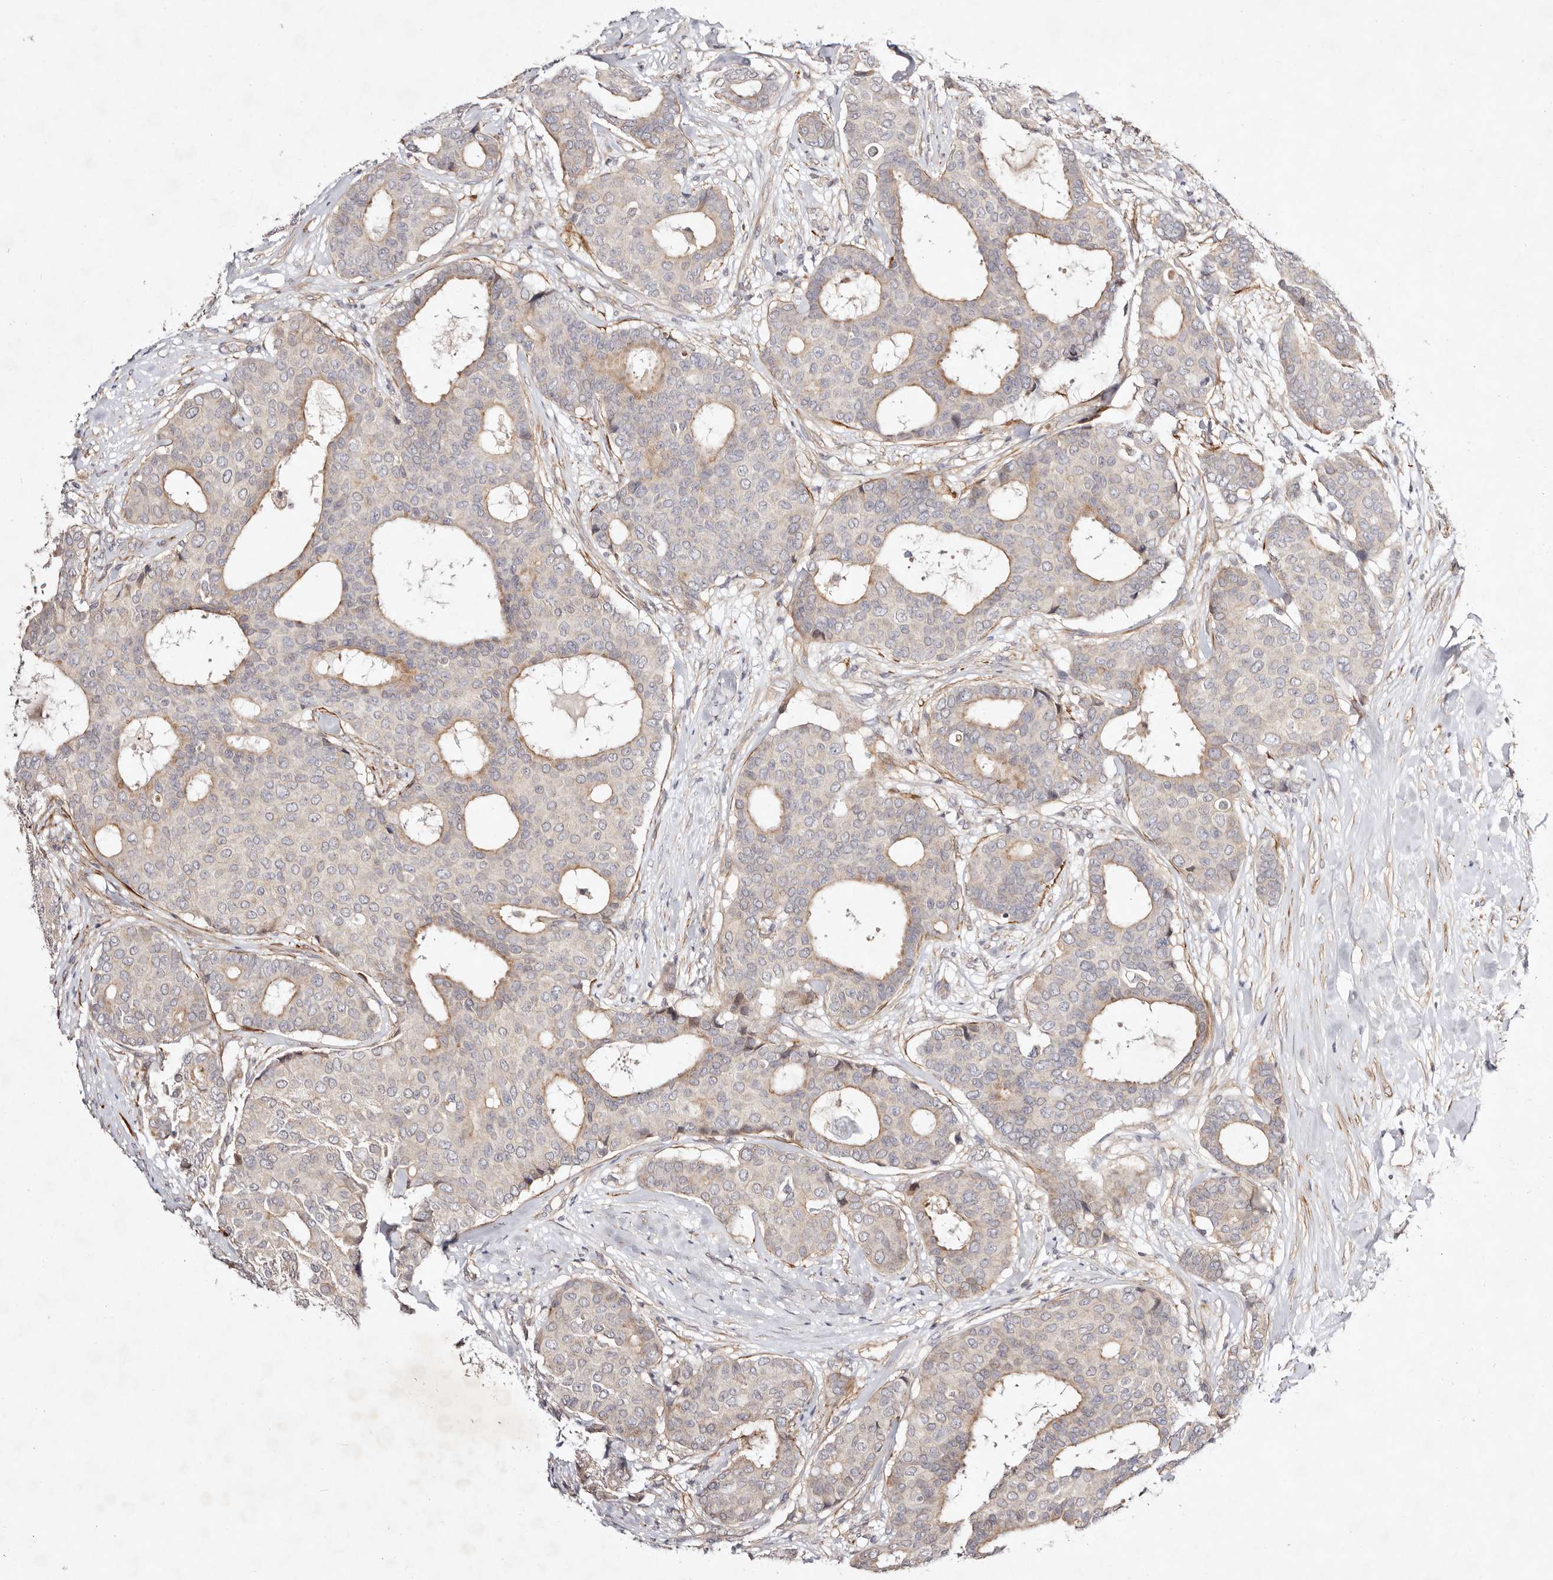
{"staining": {"intensity": "weak", "quantity": "25%-75%", "location": "cytoplasmic/membranous"}, "tissue": "breast cancer", "cell_type": "Tumor cells", "image_type": "cancer", "snomed": [{"axis": "morphology", "description": "Duct carcinoma"}, {"axis": "topography", "description": "Breast"}], "caption": "Weak cytoplasmic/membranous protein expression is identified in approximately 25%-75% of tumor cells in breast cancer (invasive ductal carcinoma). Ihc stains the protein of interest in brown and the nuclei are stained blue.", "gene": "MTMR11", "patient": {"sex": "female", "age": 75}}